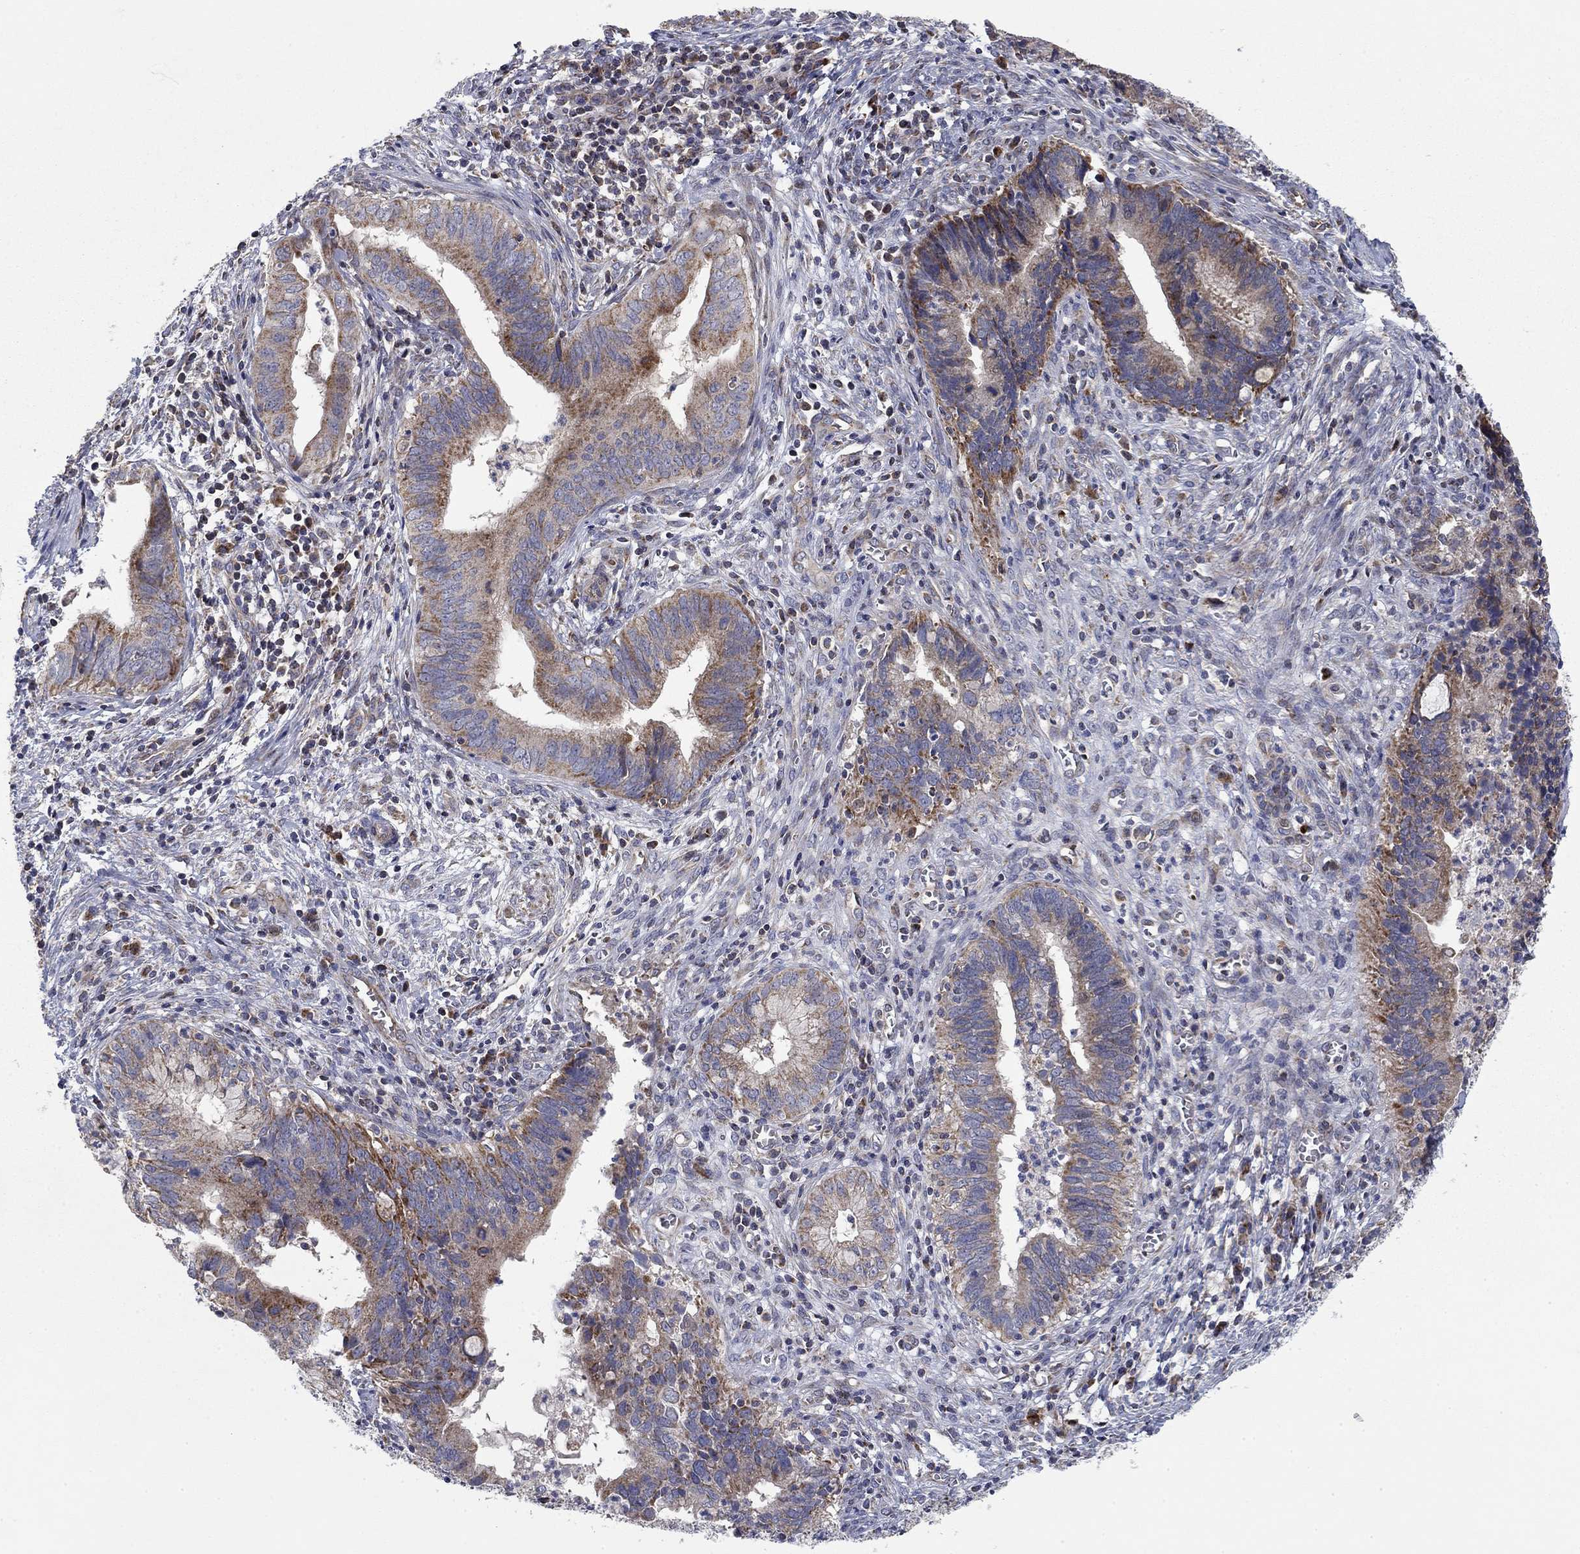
{"staining": {"intensity": "strong", "quantity": "<25%", "location": "cytoplasmic/membranous"}, "tissue": "cervical cancer", "cell_type": "Tumor cells", "image_type": "cancer", "snomed": [{"axis": "morphology", "description": "Adenocarcinoma, NOS"}, {"axis": "topography", "description": "Cervix"}], "caption": "Protein staining by immunohistochemistry reveals strong cytoplasmic/membranous positivity in about <25% of tumor cells in cervical cancer (adenocarcinoma).", "gene": "MMAA", "patient": {"sex": "female", "age": 42}}